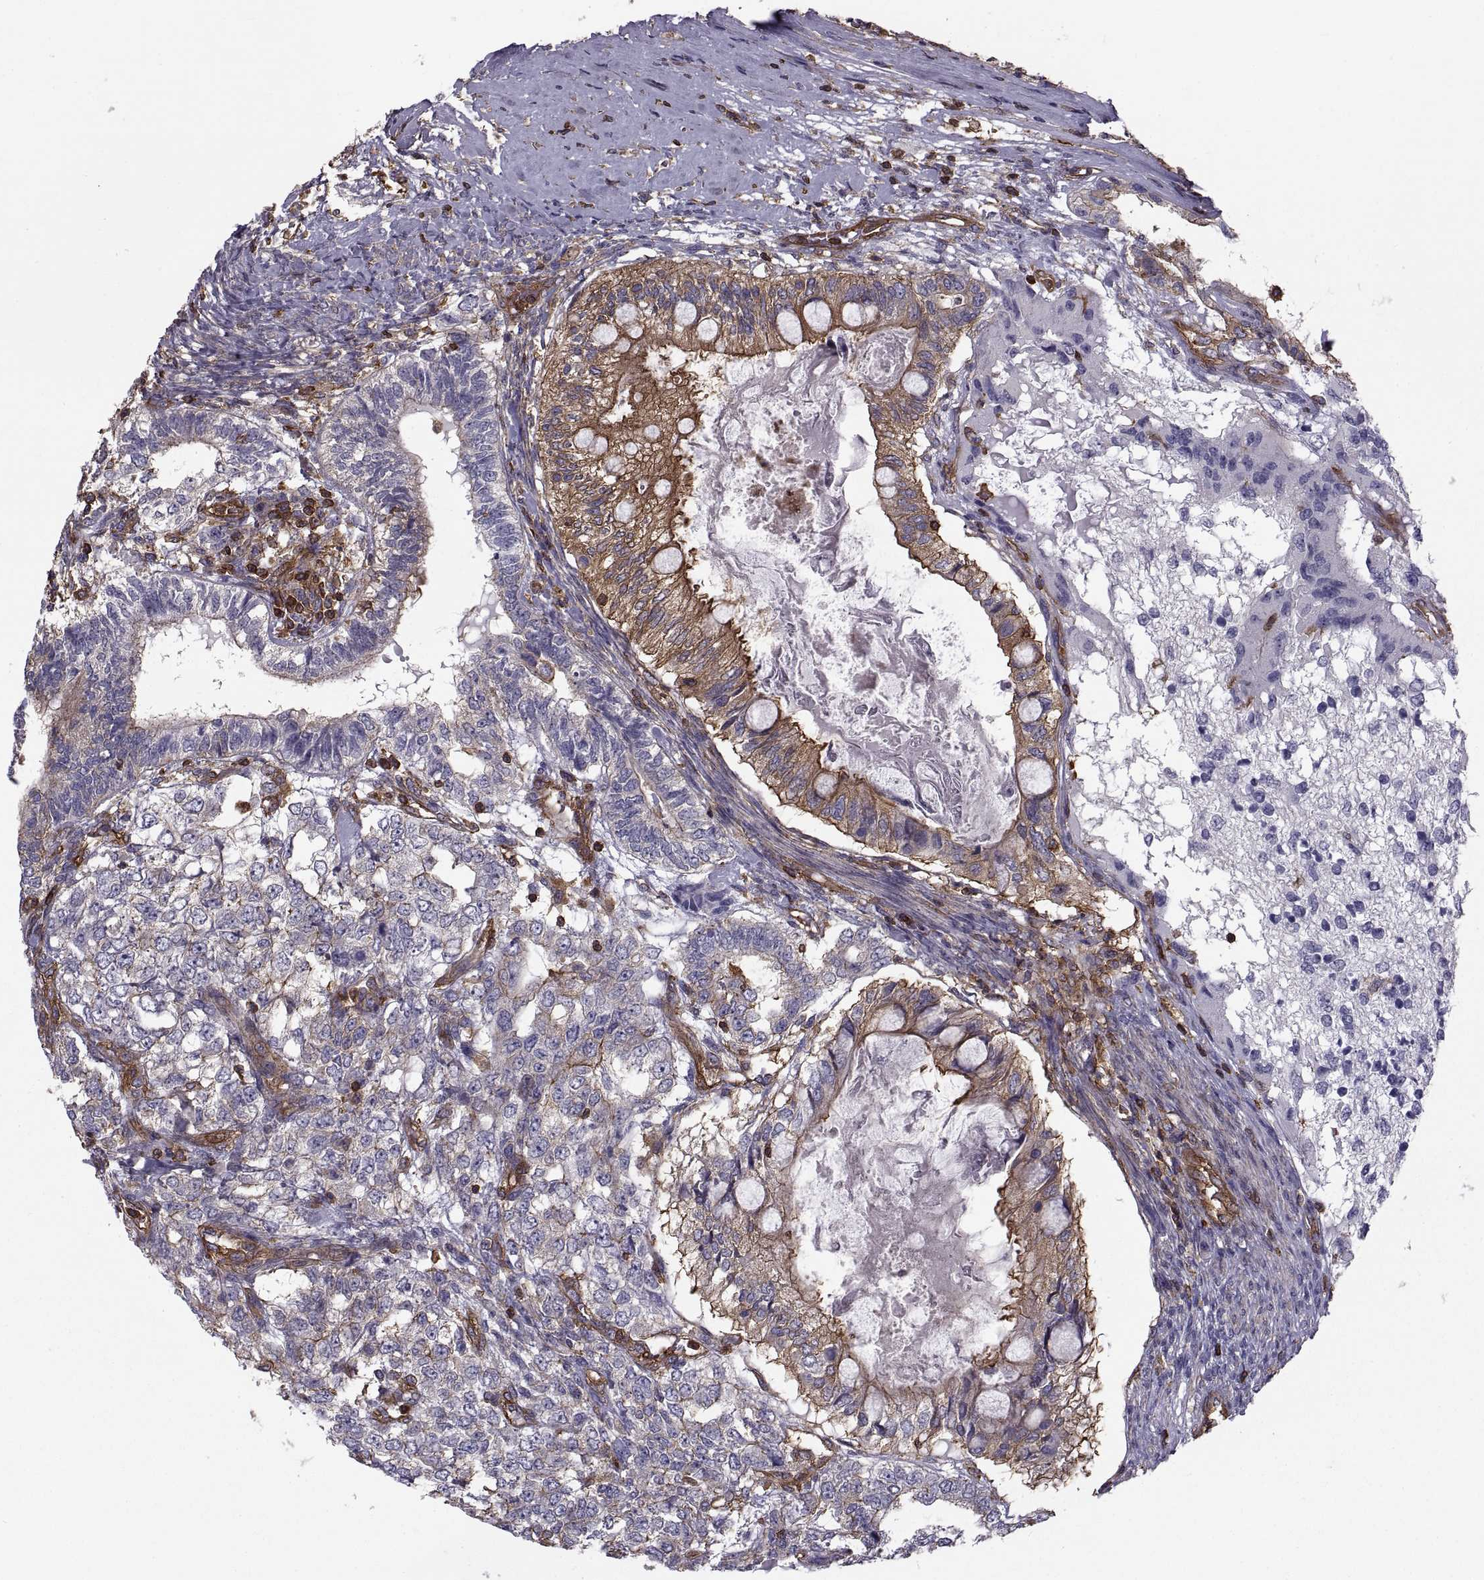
{"staining": {"intensity": "strong", "quantity": "<25%", "location": "cytoplasmic/membranous"}, "tissue": "testis cancer", "cell_type": "Tumor cells", "image_type": "cancer", "snomed": [{"axis": "morphology", "description": "Seminoma, NOS"}, {"axis": "morphology", "description": "Carcinoma, Embryonal, NOS"}, {"axis": "topography", "description": "Testis"}], "caption": "Immunohistochemical staining of testis cancer (embryonal carcinoma) reveals medium levels of strong cytoplasmic/membranous positivity in about <25% of tumor cells.", "gene": "MYH9", "patient": {"sex": "male", "age": 41}}